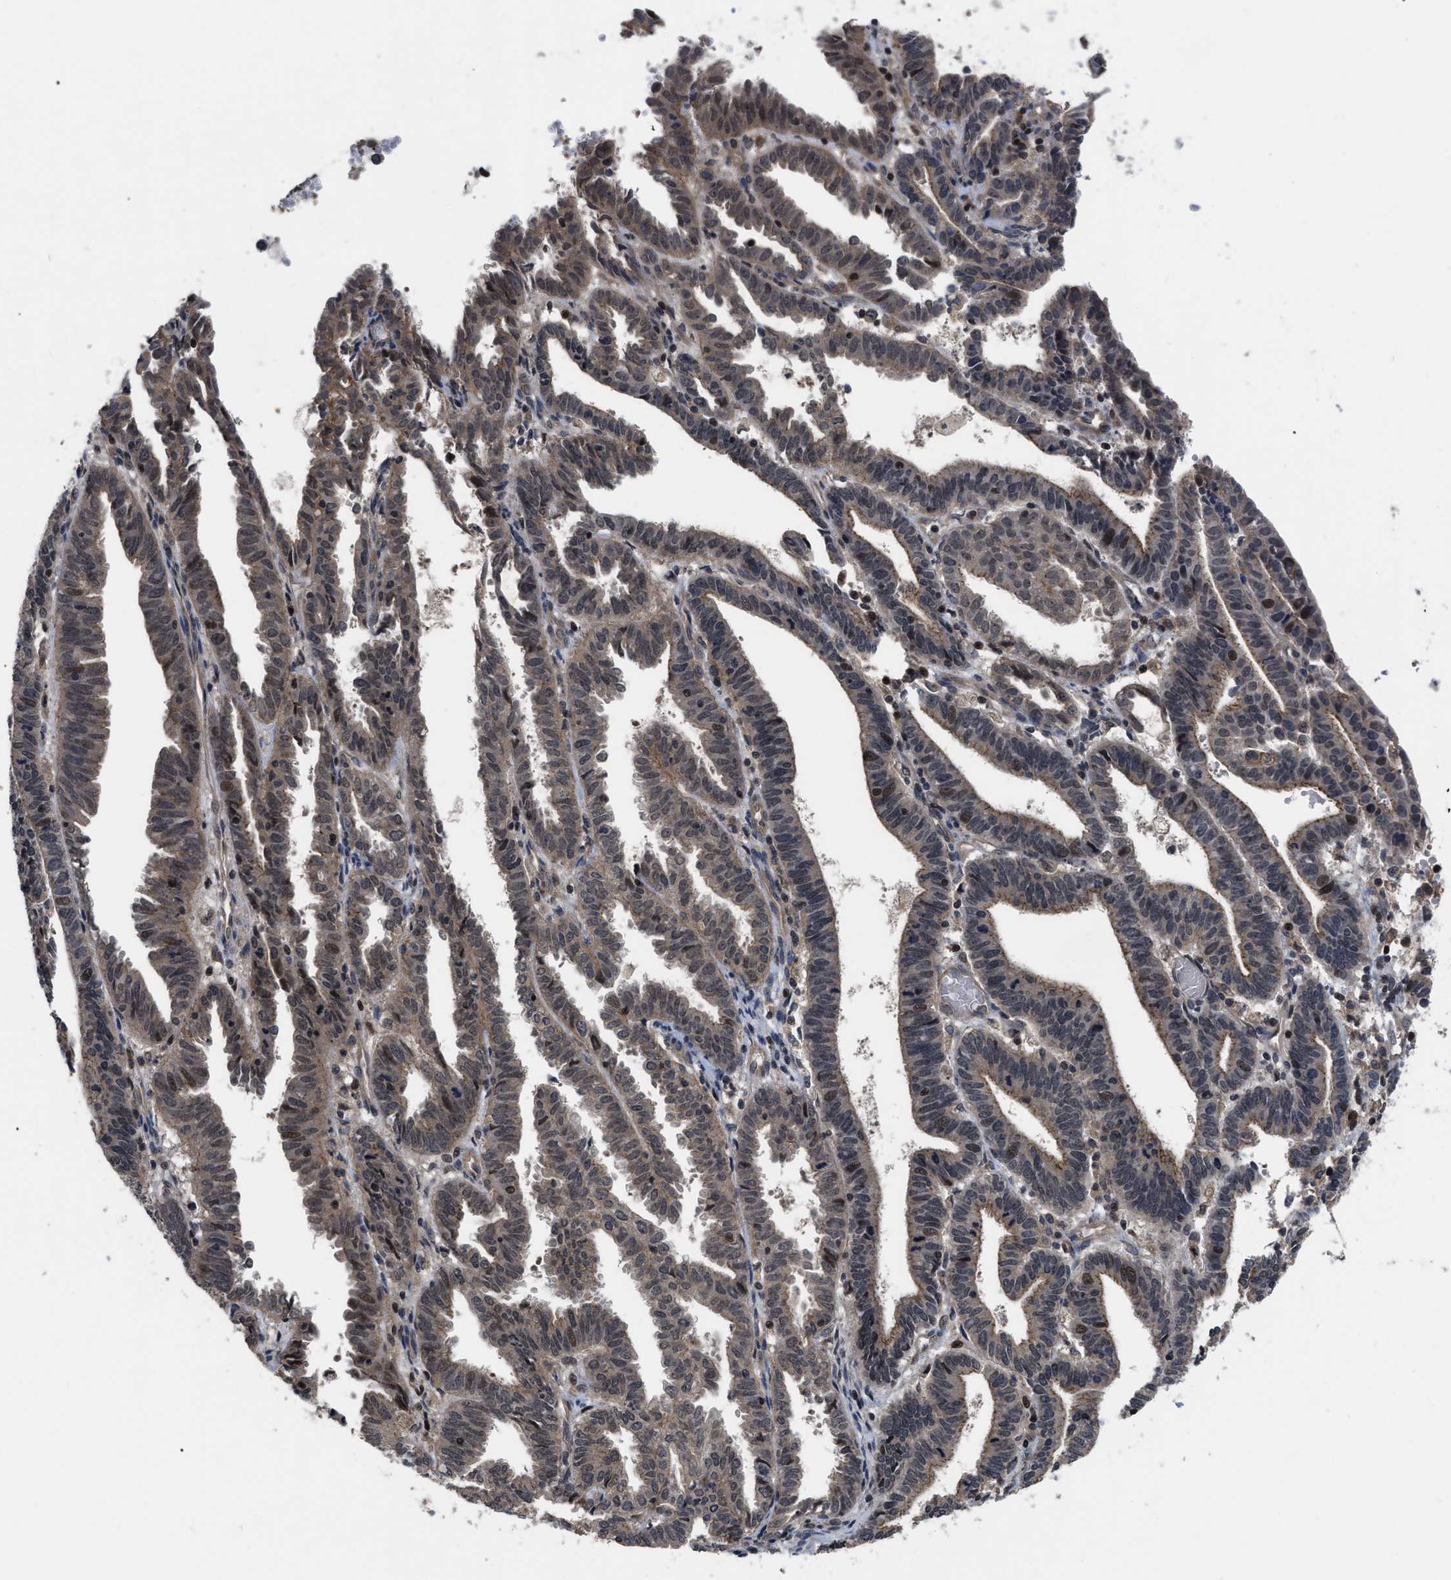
{"staining": {"intensity": "weak", "quantity": "25%-75%", "location": "cytoplasmic/membranous,nuclear"}, "tissue": "endometrial cancer", "cell_type": "Tumor cells", "image_type": "cancer", "snomed": [{"axis": "morphology", "description": "Adenocarcinoma, NOS"}, {"axis": "topography", "description": "Uterus"}], "caption": "Immunohistochemistry micrograph of human endometrial adenocarcinoma stained for a protein (brown), which shows low levels of weak cytoplasmic/membranous and nuclear positivity in approximately 25%-75% of tumor cells.", "gene": "DNAJC14", "patient": {"sex": "female", "age": 83}}